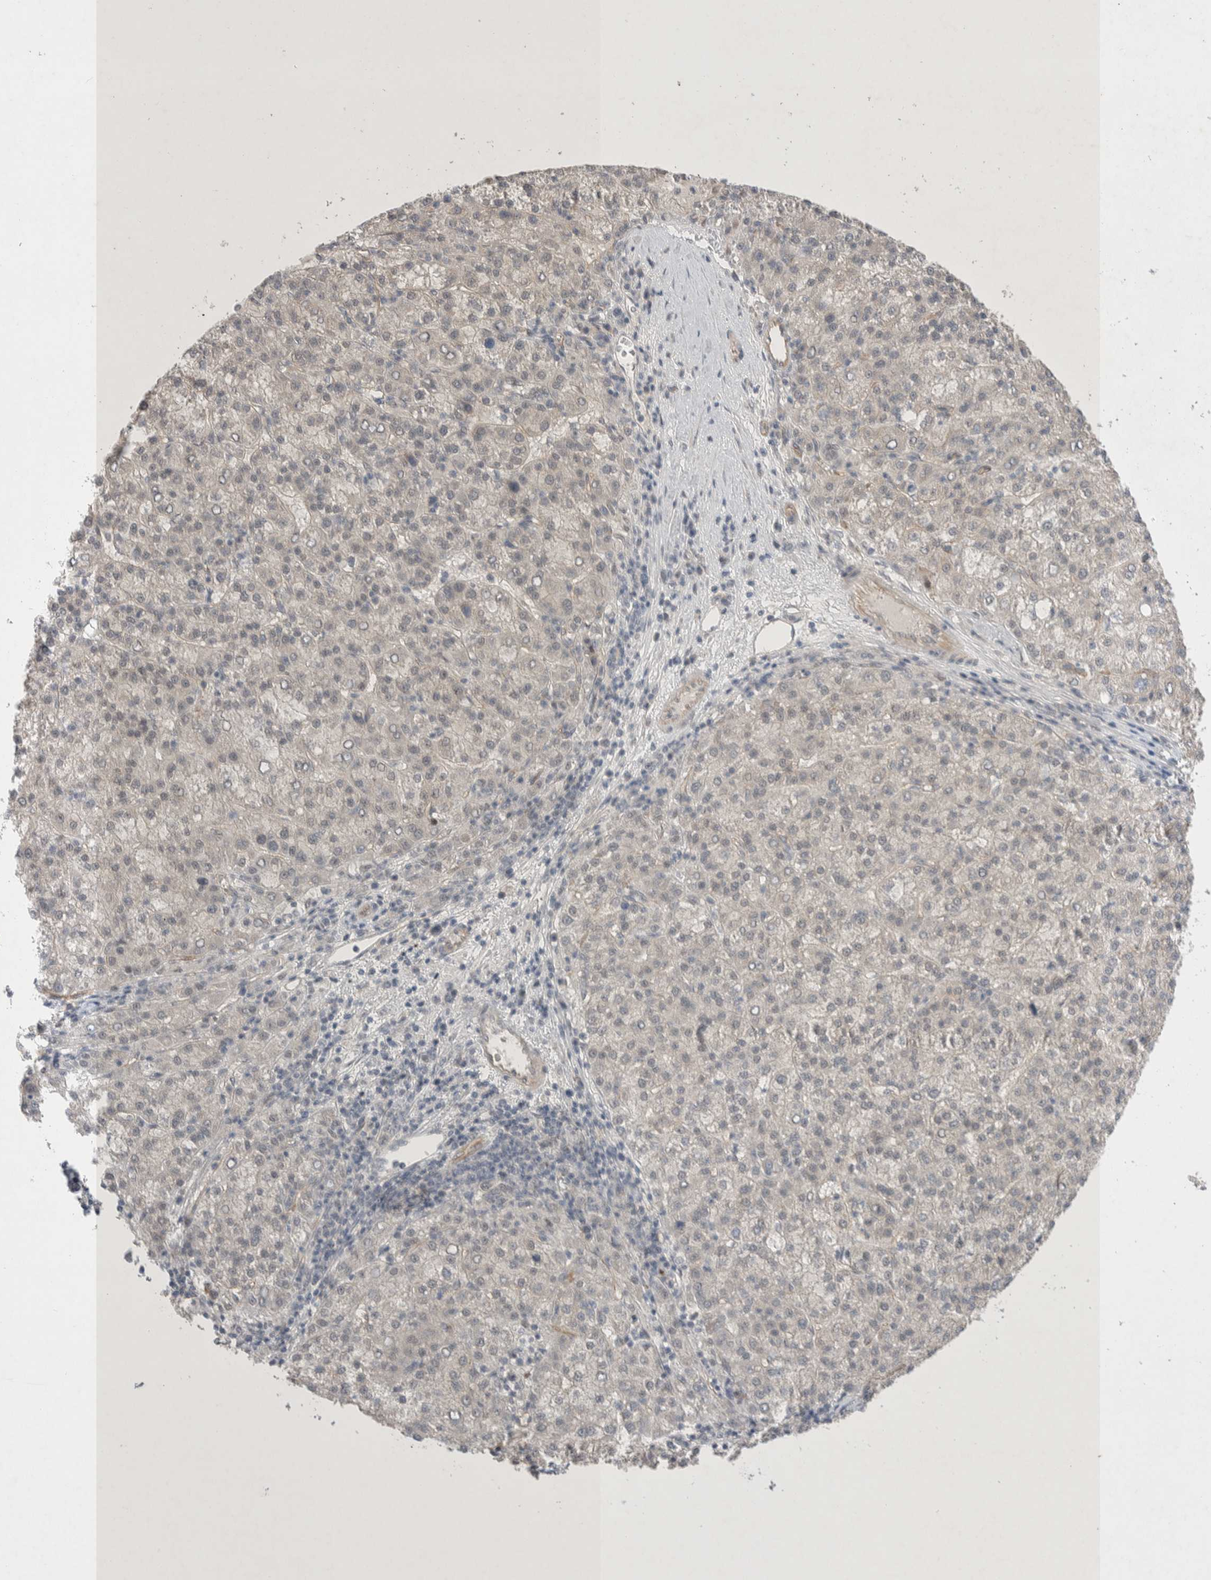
{"staining": {"intensity": "negative", "quantity": "none", "location": "none"}, "tissue": "liver cancer", "cell_type": "Tumor cells", "image_type": "cancer", "snomed": [{"axis": "morphology", "description": "Carcinoma, Hepatocellular, NOS"}, {"axis": "topography", "description": "Liver"}], "caption": "Human liver cancer stained for a protein using IHC shows no positivity in tumor cells.", "gene": "ZNF704", "patient": {"sex": "female", "age": 58}}